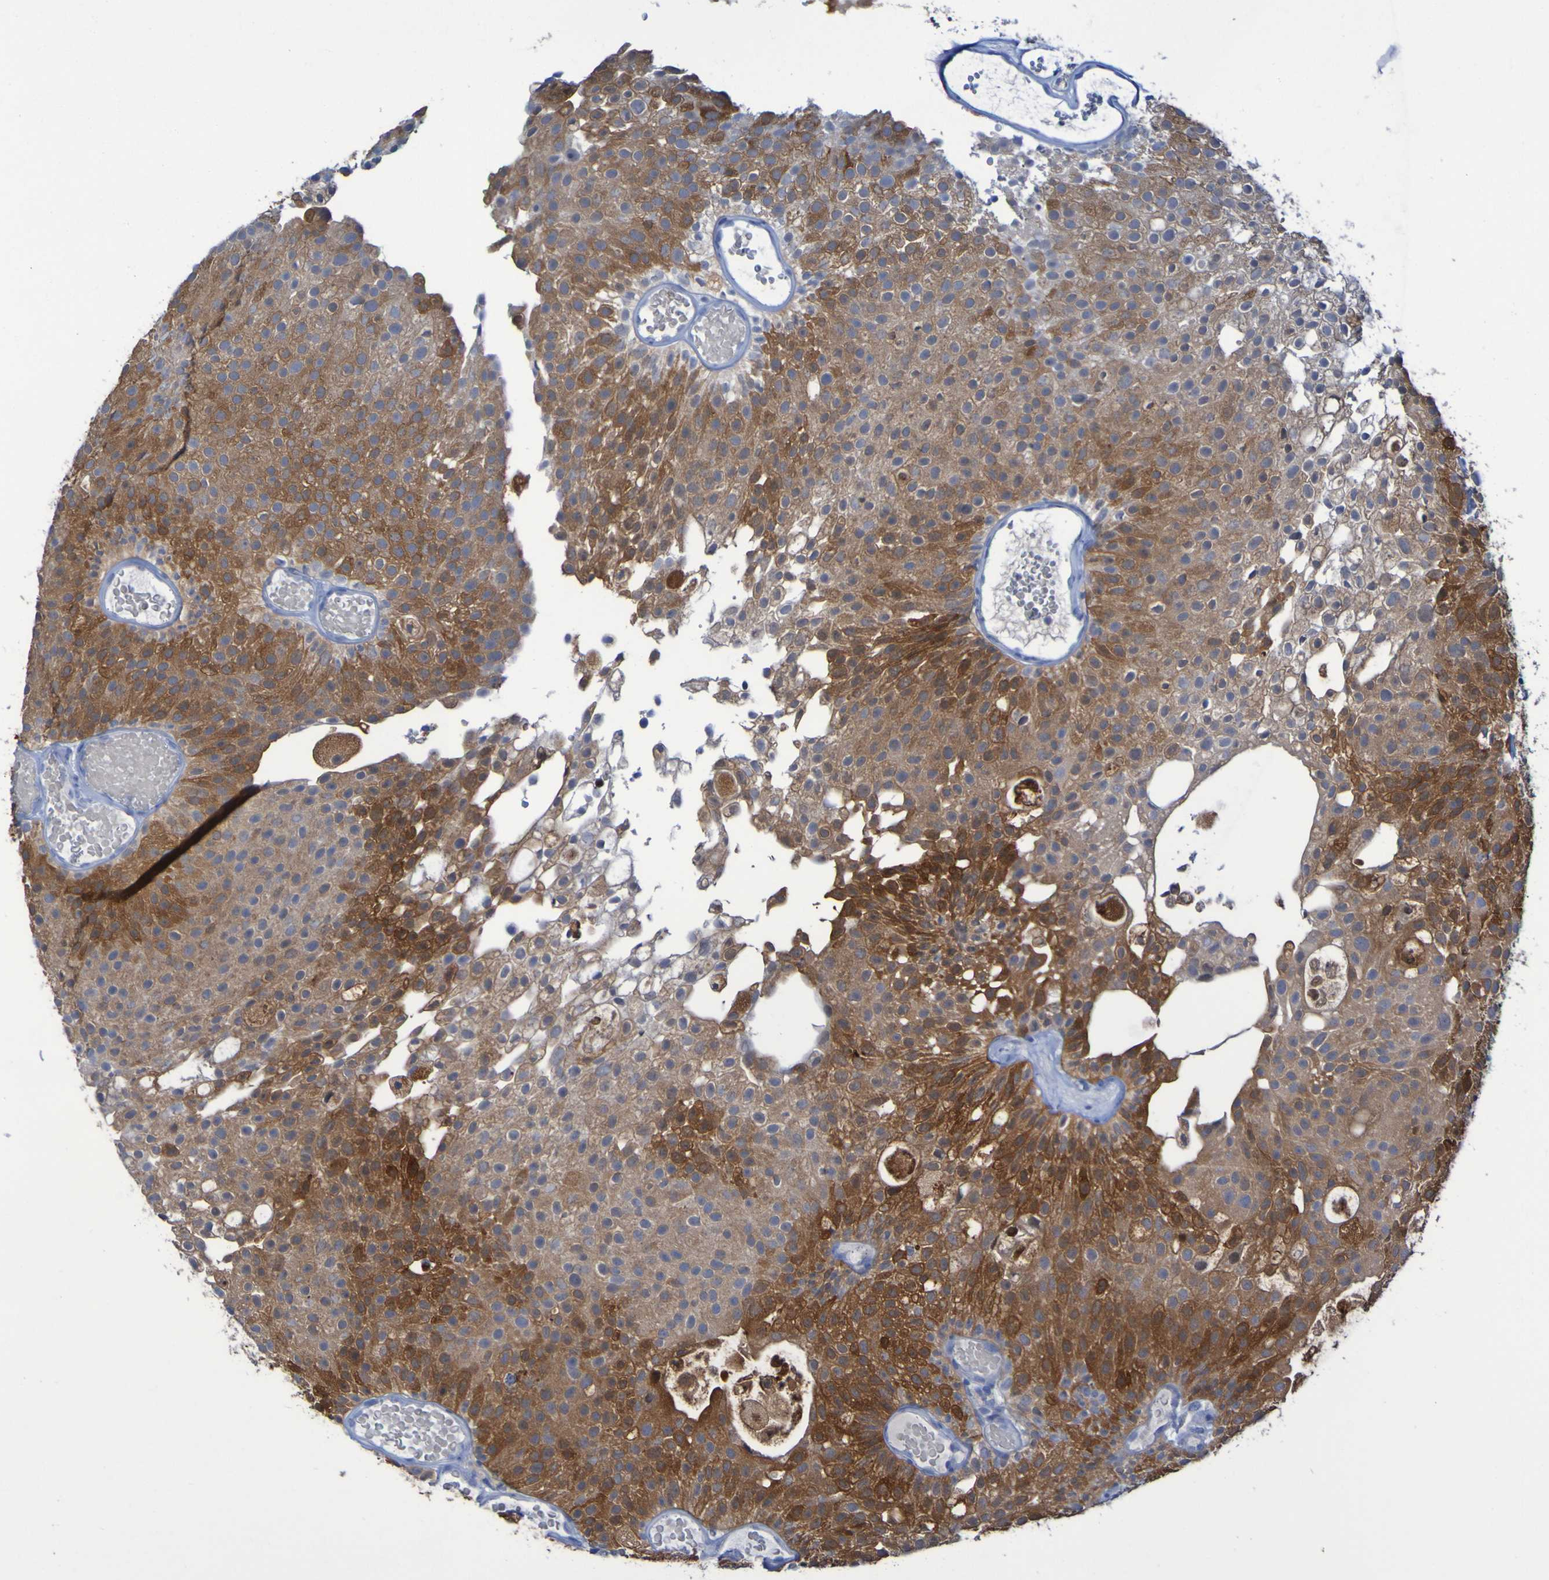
{"staining": {"intensity": "moderate", "quantity": ">75%", "location": "cytoplasmic/membranous"}, "tissue": "urothelial cancer", "cell_type": "Tumor cells", "image_type": "cancer", "snomed": [{"axis": "morphology", "description": "Urothelial carcinoma, Low grade"}, {"axis": "topography", "description": "Urinary bladder"}], "caption": "Immunohistochemistry (IHC) of human urothelial cancer demonstrates medium levels of moderate cytoplasmic/membranous expression in about >75% of tumor cells.", "gene": "MPPE1", "patient": {"sex": "male", "age": 78}}